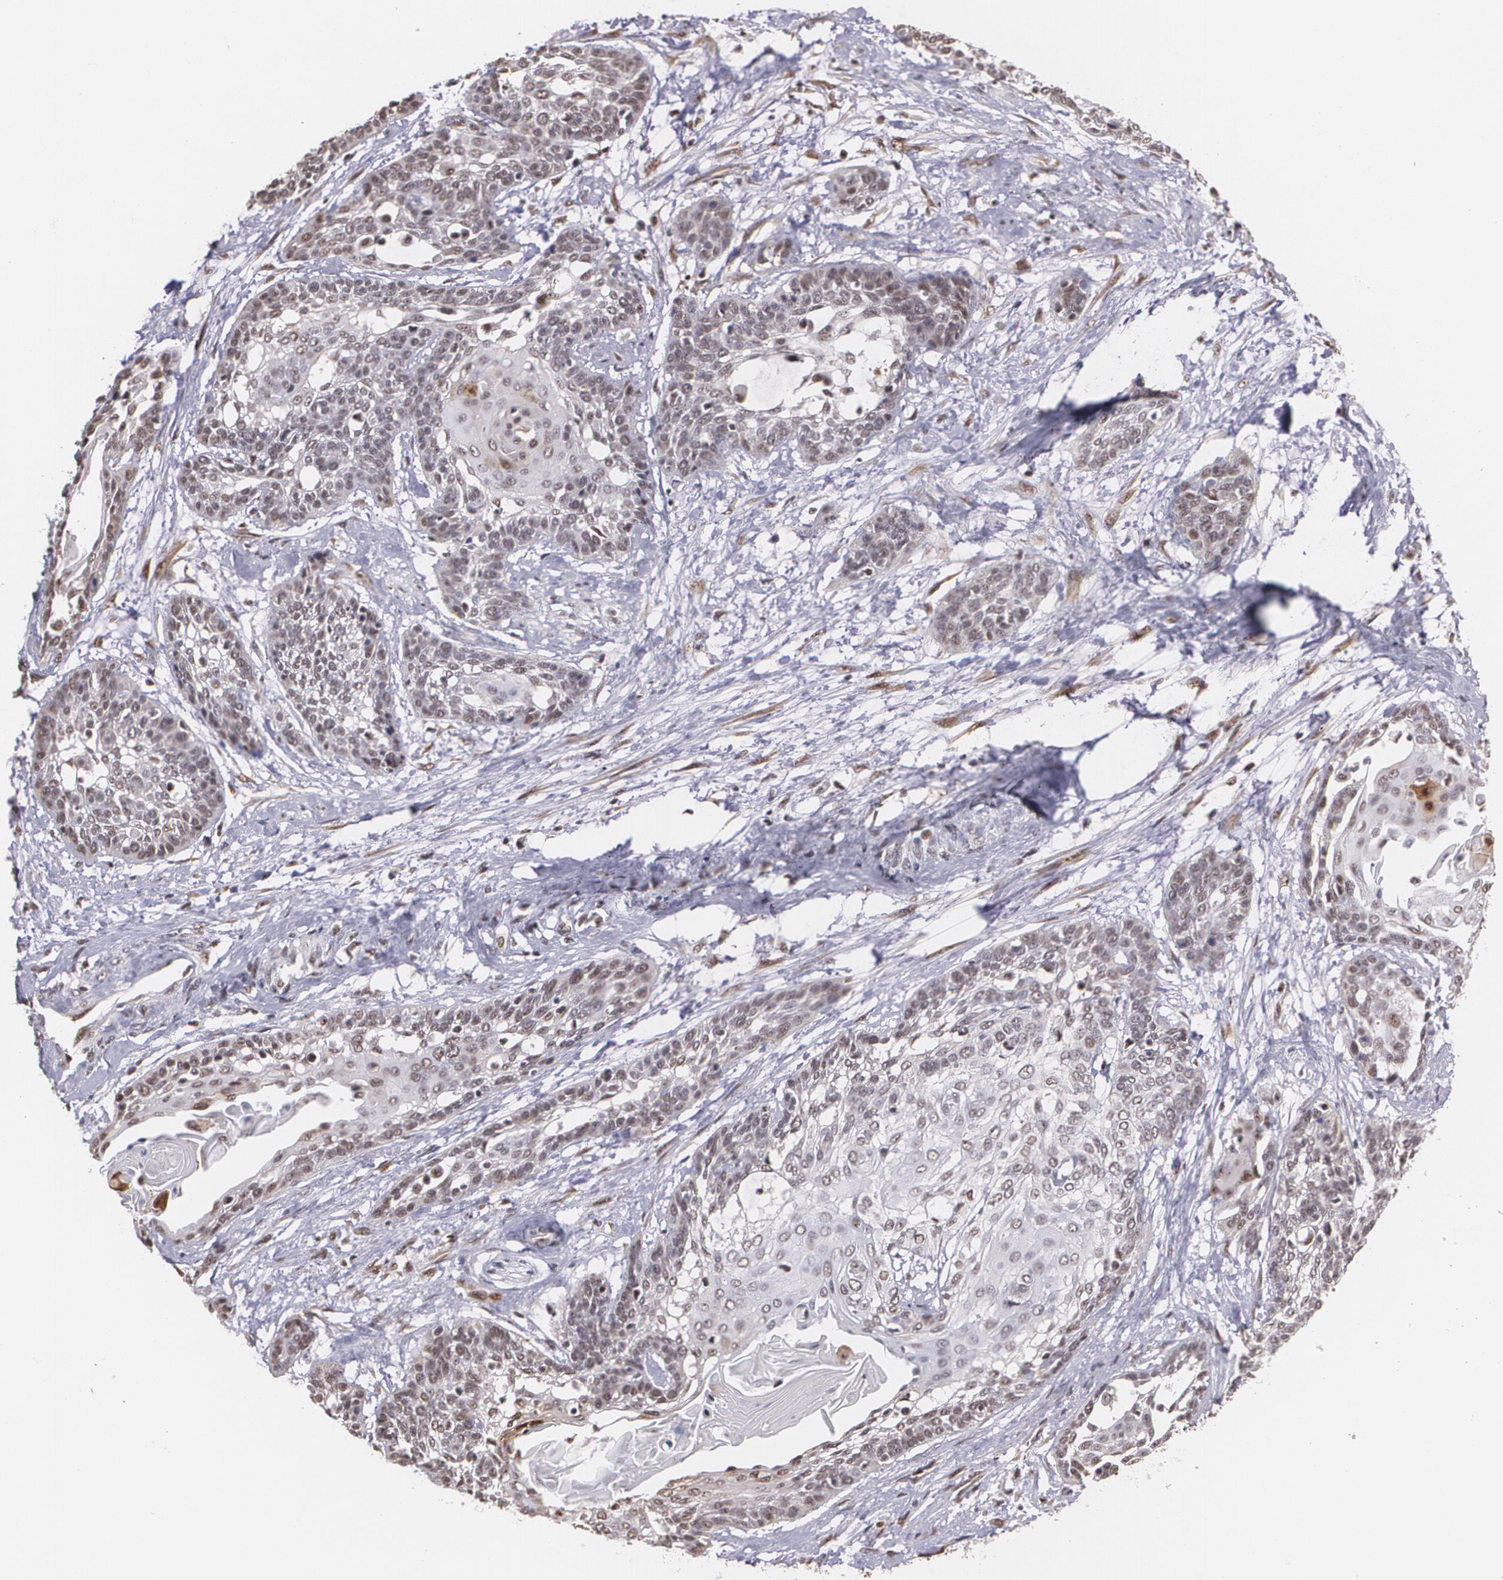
{"staining": {"intensity": "weak", "quantity": ">75%", "location": "cytoplasmic/membranous,nuclear"}, "tissue": "cervical cancer", "cell_type": "Tumor cells", "image_type": "cancer", "snomed": [{"axis": "morphology", "description": "Squamous cell carcinoma, NOS"}, {"axis": "topography", "description": "Cervix"}], "caption": "The photomicrograph demonstrates staining of cervical squamous cell carcinoma, revealing weak cytoplasmic/membranous and nuclear protein positivity (brown color) within tumor cells. Nuclei are stained in blue.", "gene": "C6orf15", "patient": {"sex": "female", "age": 57}}